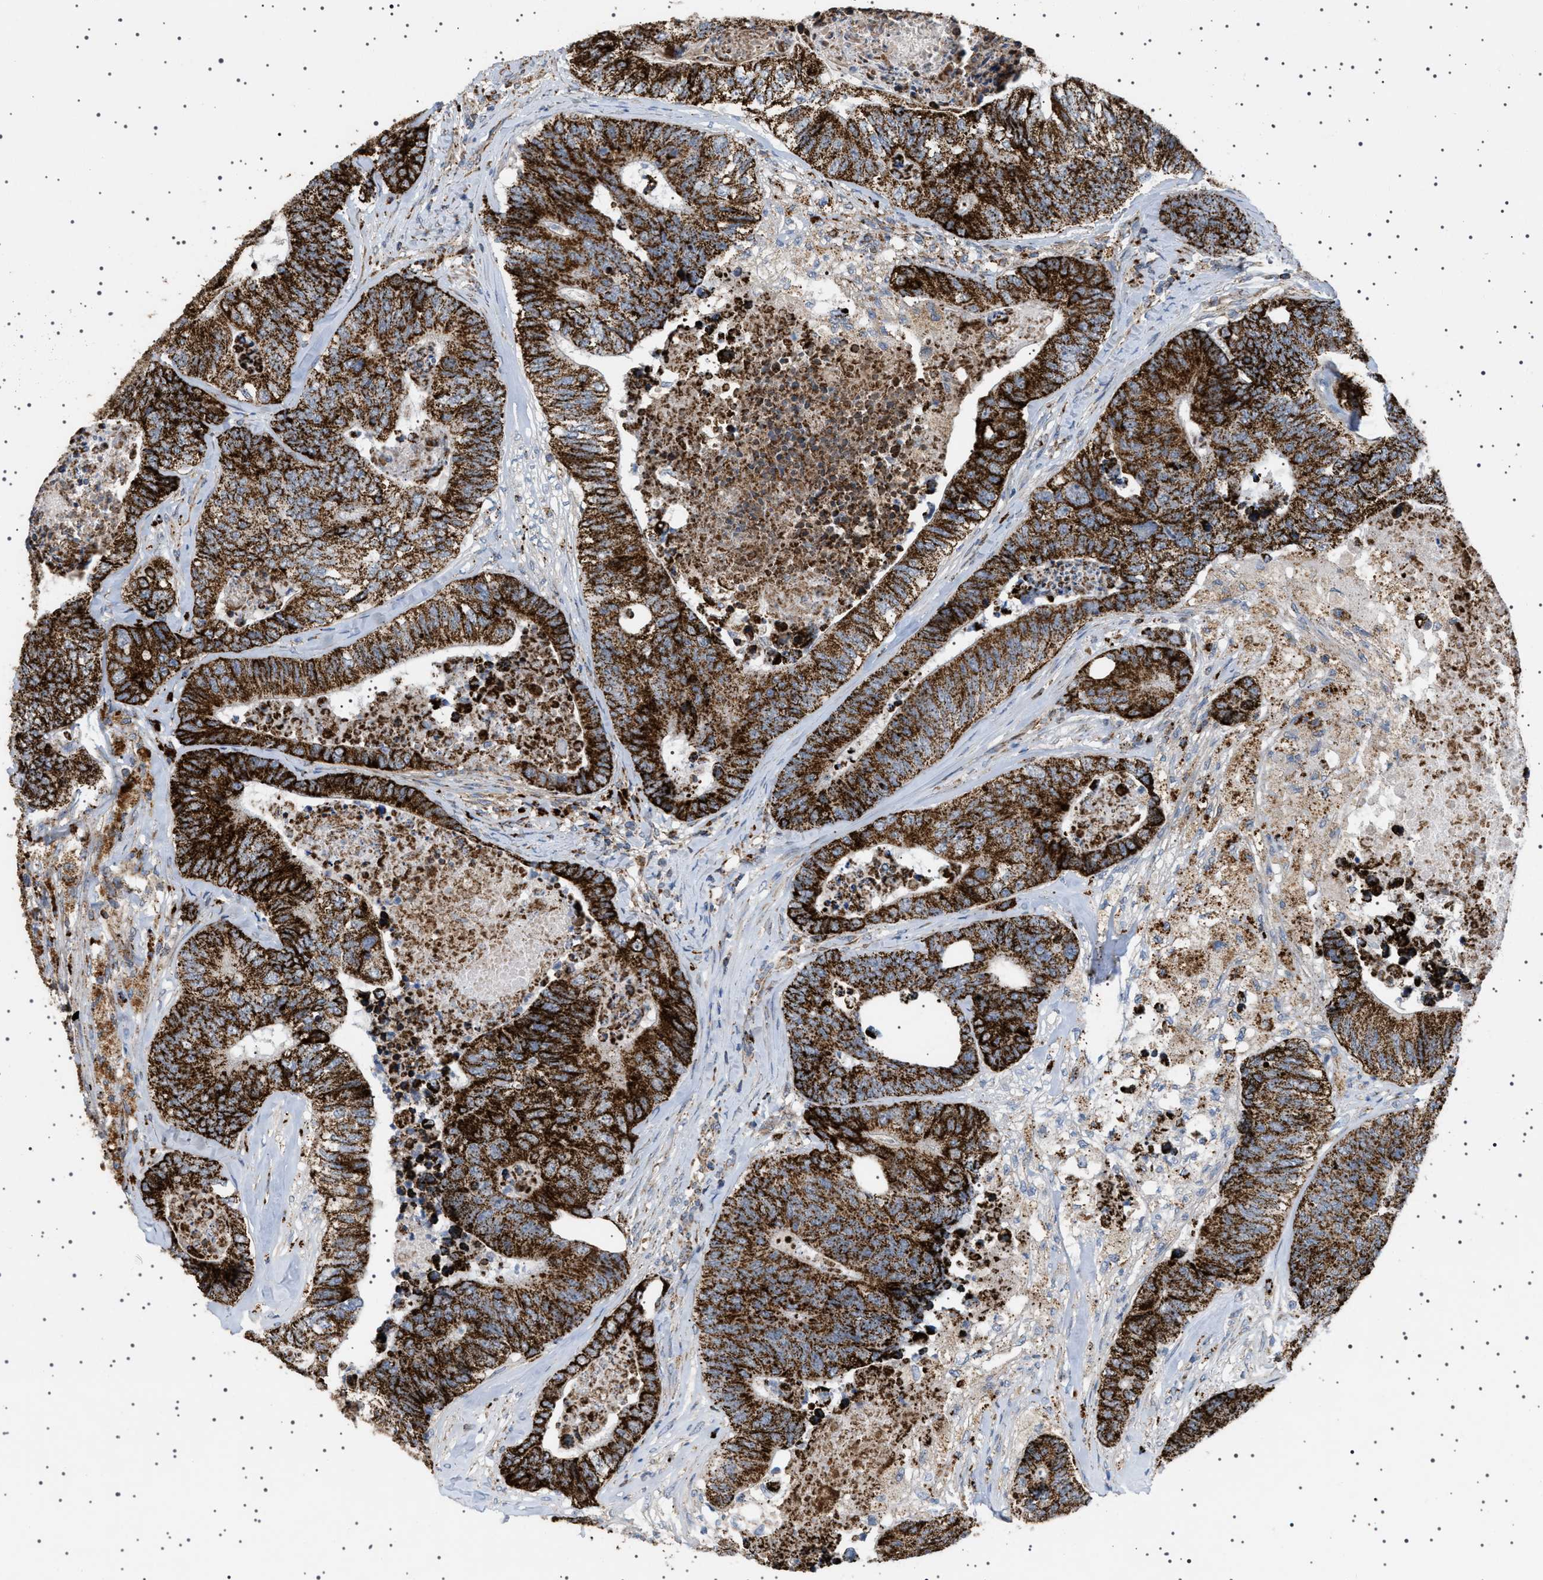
{"staining": {"intensity": "strong", "quantity": ">75%", "location": "cytoplasmic/membranous"}, "tissue": "colorectal cancer", "cell_type": "Tumor cells", "image_type": "cancer", "snomed": [{"axis": "morphology", "description": "Adenocarcinoma, NOS"}, {"axis": "topography", "description": "Colon"}], "caption": "IHC staining of colorectal cancer (adenocarcinoma), which exhibits high levels of strong cytoplasmic/membranous positivity in about >75% of tumor cells indicating strong cytoplasmic/membranous protein positivity. The staining was performed using DAB (3,3'-diaminobenzidine) (brown) for protein detection and nuclei were counterstained in hematoxylin (blue).", "gene": "UBXN8", "patient": {"sex": "female", "age": 67}}